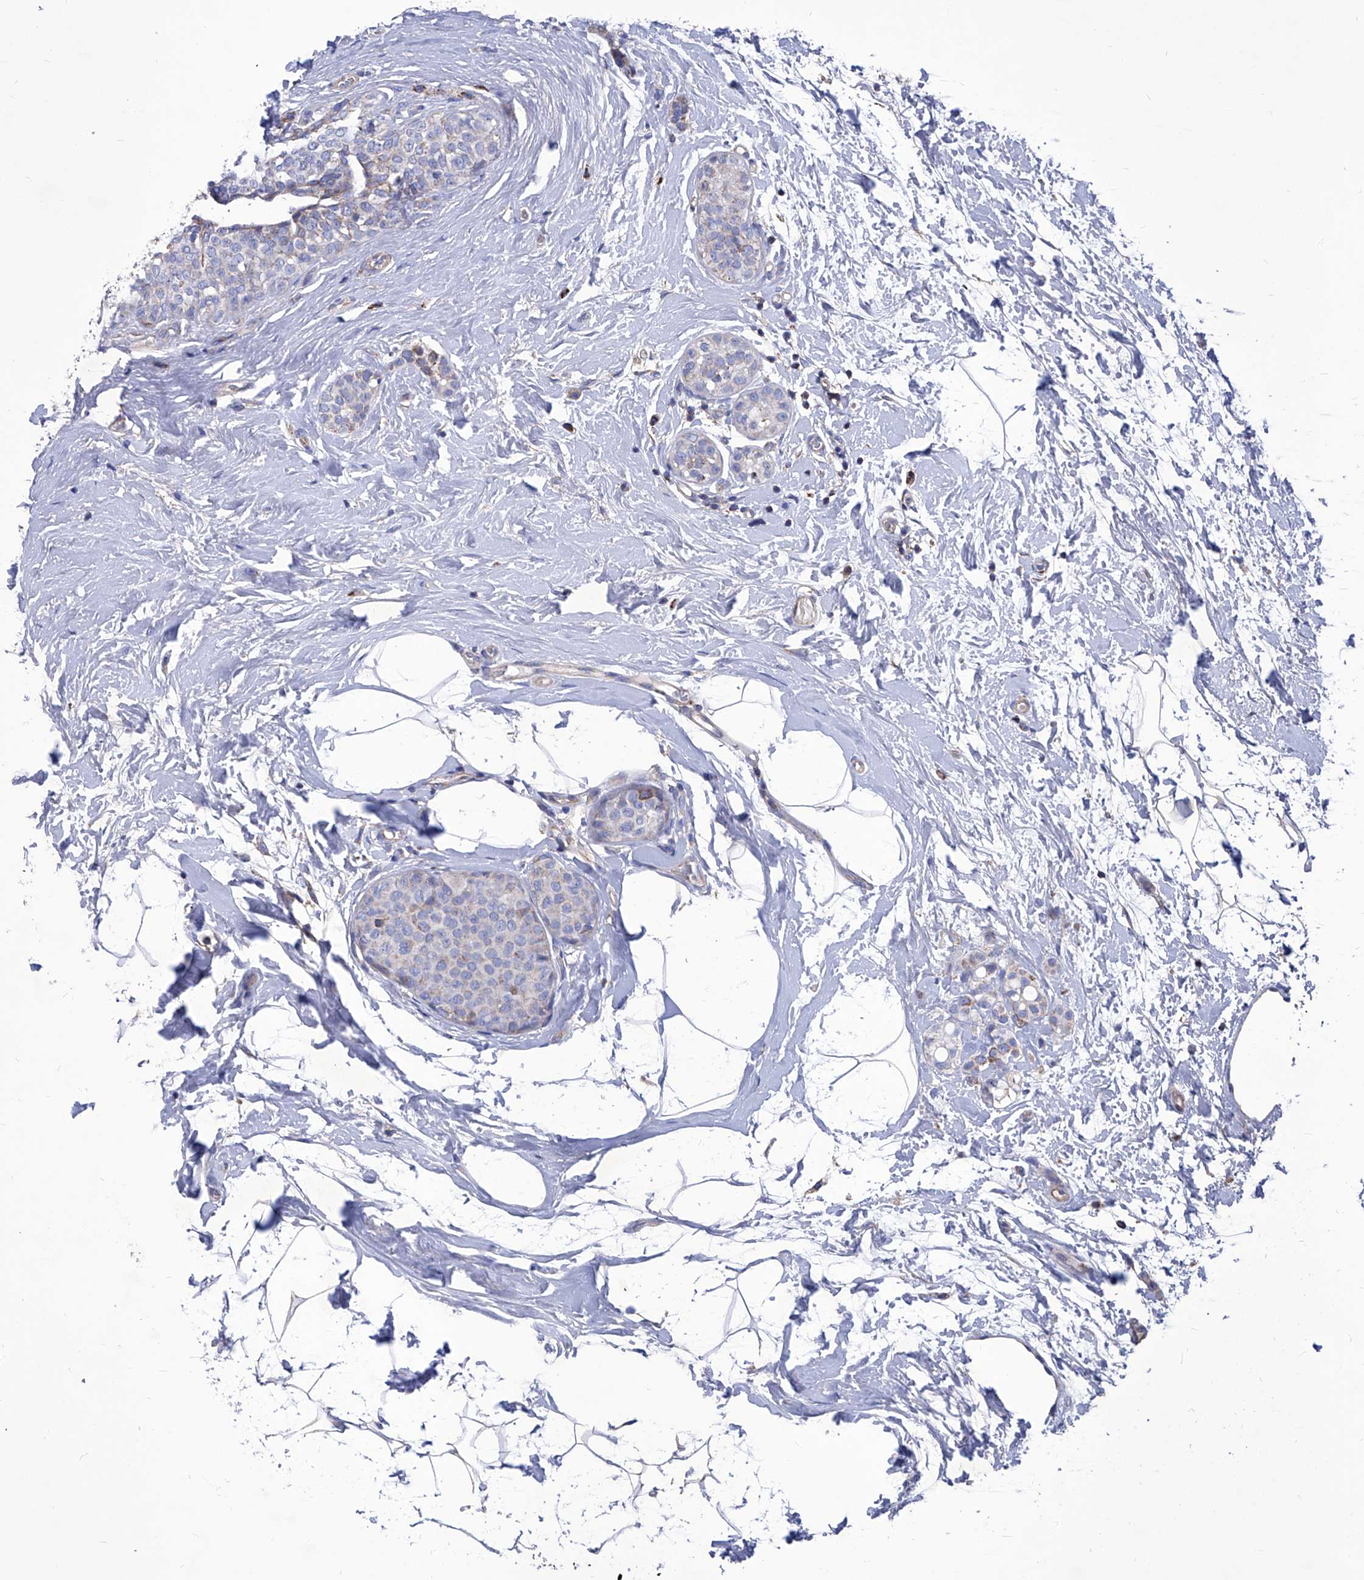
{"staining": {"intensity": "weak", "quantity": "<25%", "location": "cytoplasmic/membranous"}, "tissue": "breast cancer", "cell_type": "Tumor cells", "image_type": "cancer", "snomed": [{"axis": "morphology", "description": "Lobular carcinoma, in situ"}, {"axis": "morphology", "description": "Lobular carcinoma"}, {"axis": "topography", "description": "Breast"}], "caption": "The photomicrograph reveals no staining of tumor cells in breast cancer (lobular carcinoma in situ).", "gene": "HRNR", "patient": {"sex": "female", "age": 41}}